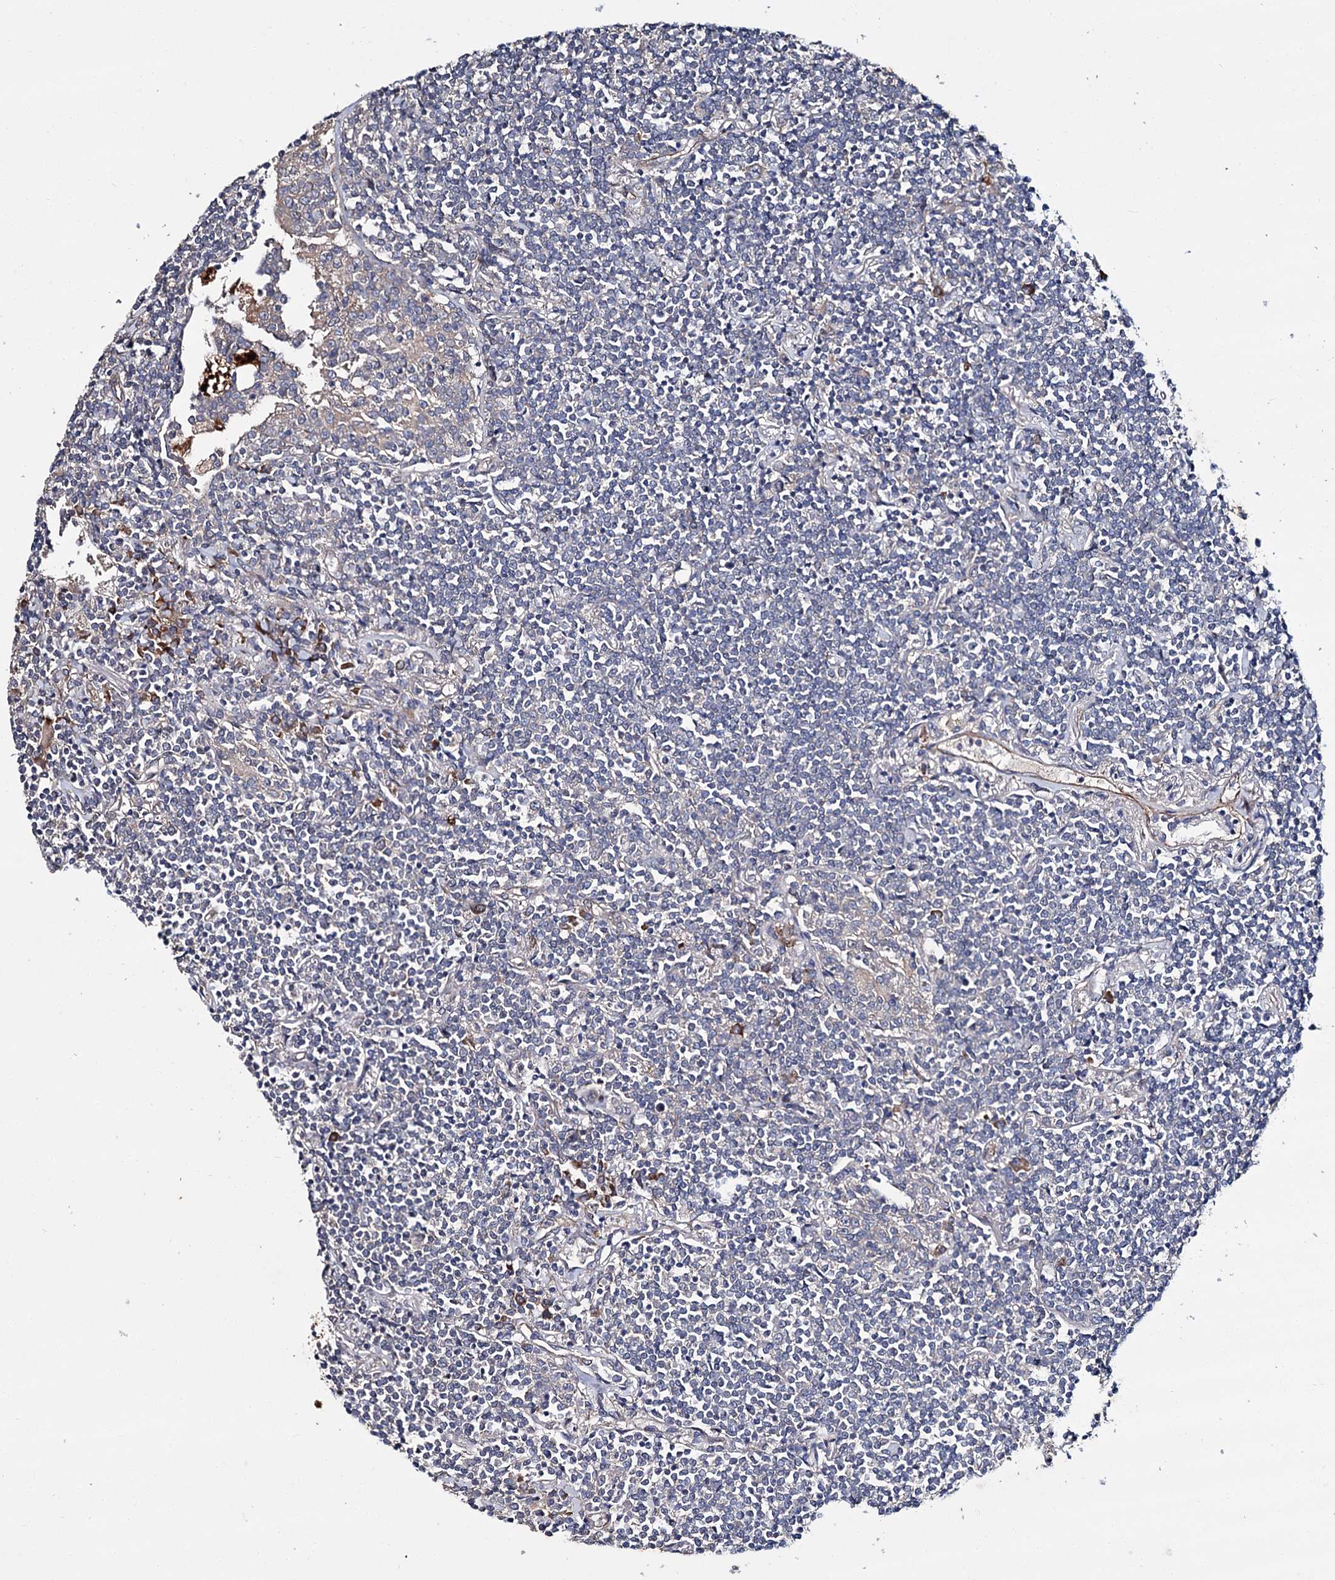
{"staining": {"intensity": "negative", "quantity": "none", "location": "none"}, "tissue": "lymphoma", "cell_type": "Tumor cells", "image_type": "cancer", "snomed": [{"axis": "morphology", "description": "Malignant lymphoma, non-Hodgkin's type, Low grade"}, {"axis": "topography", "description": "Lung"}], "caption": "Malignant lymphoma, non-Hodgkin's type (low-grade) stained for a protein using immunohistochemistry shows no positivity tumor cells.", "gene": "SPATS2", "patient": {"sex": "female", "age": 71}}